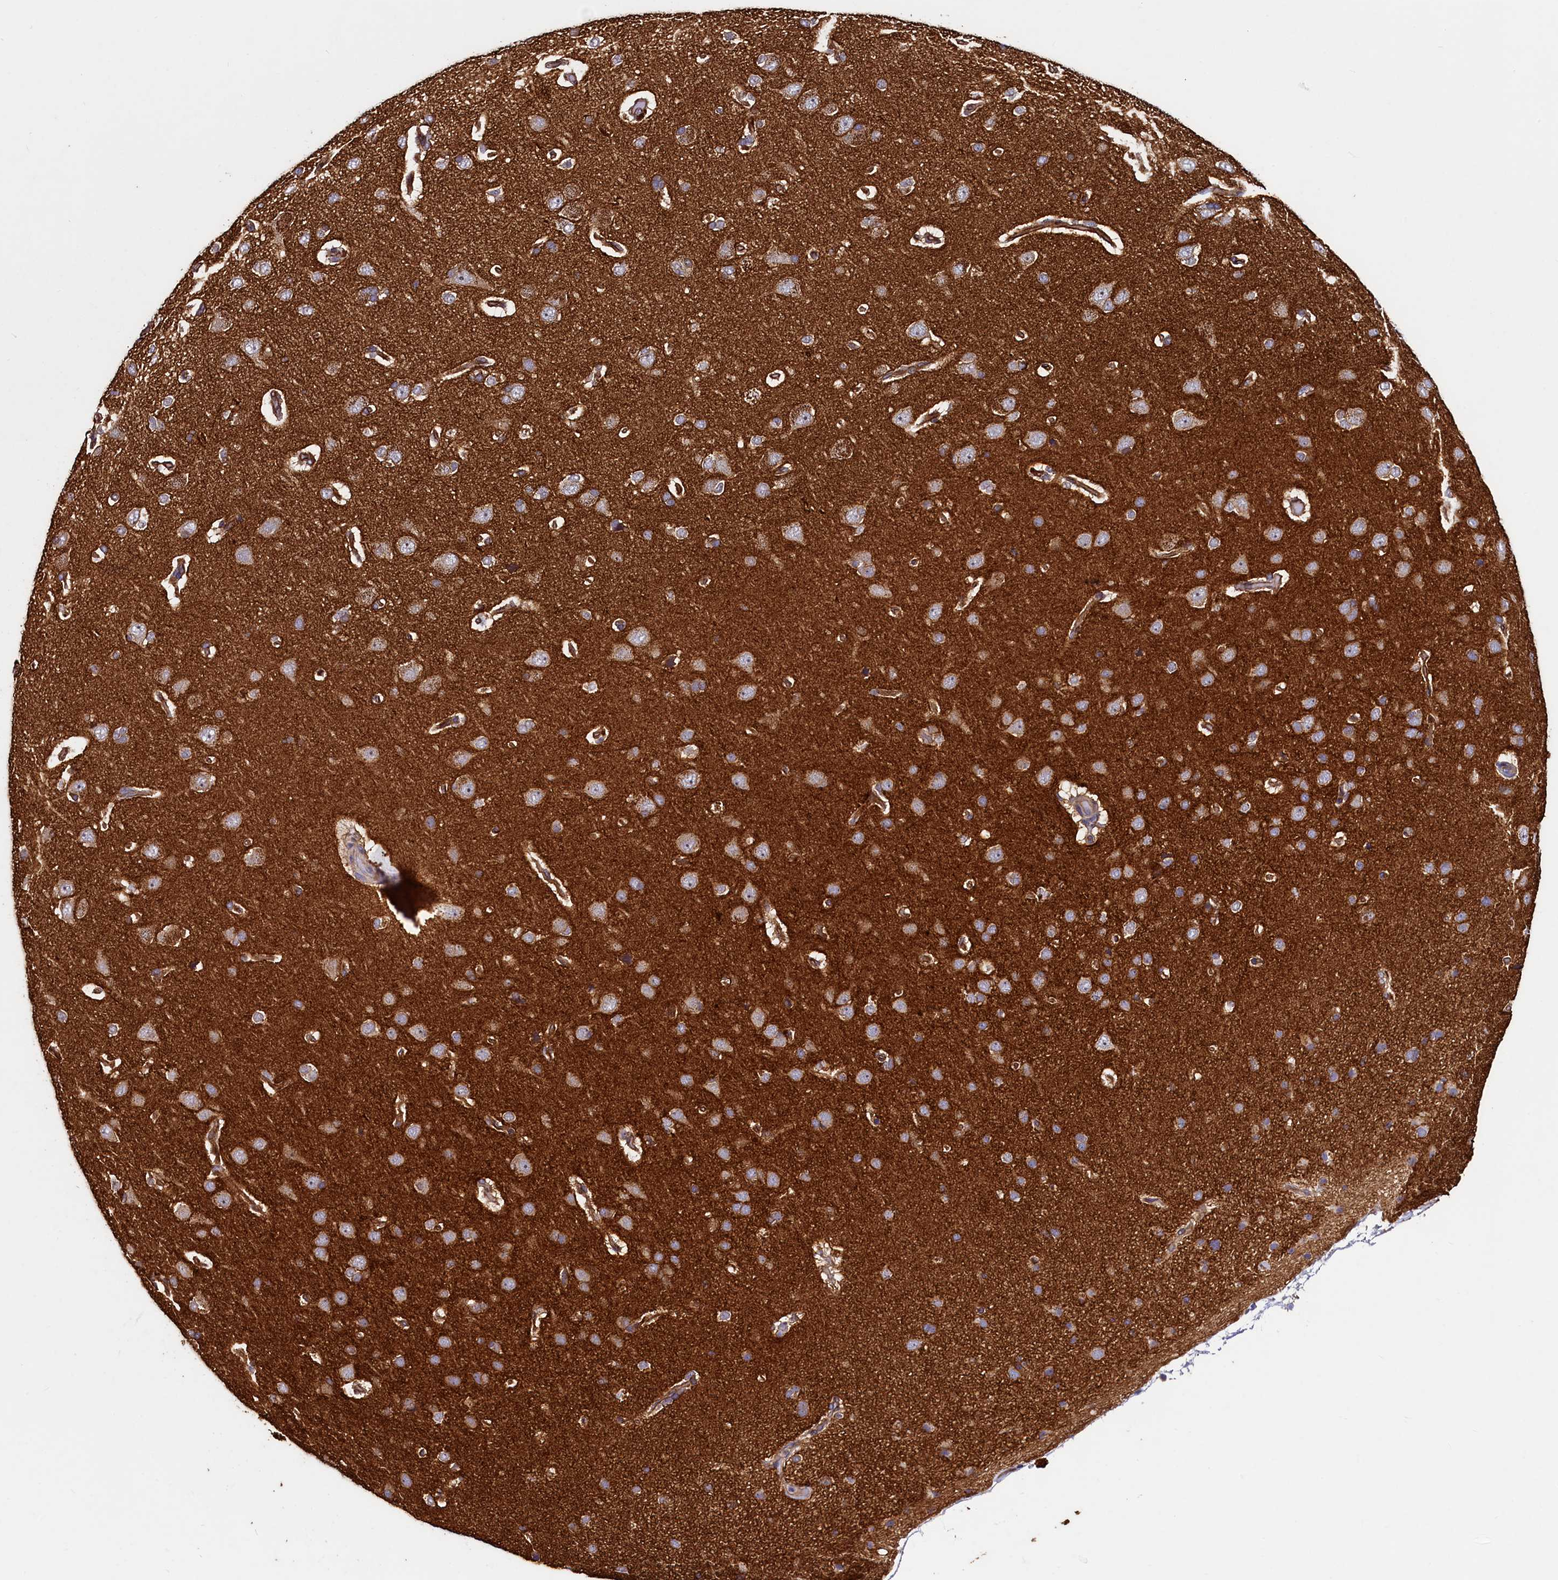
{"staining": {"intensity": "moderate", "quantity": ">75%", "location": "cytoplasmic/membranous"}, "tissue": "cerebral cortex", "cell_type": "Endothelial cells", "image_type": "normal", "snomed": [{"axis": "morphology", "description": "Normal tissue, NOS"}, {"axis": "topography", "description": "Cerebral cortex"}], "caption": "DAB immunohistochemical staining of unremarkable cerebral cortex reveals moderate cytoplasmic/membranous protein positivity in about >75% of endothelial cells.", "gene": "PALM", "patient": {"sex": "male", "age": 62}}